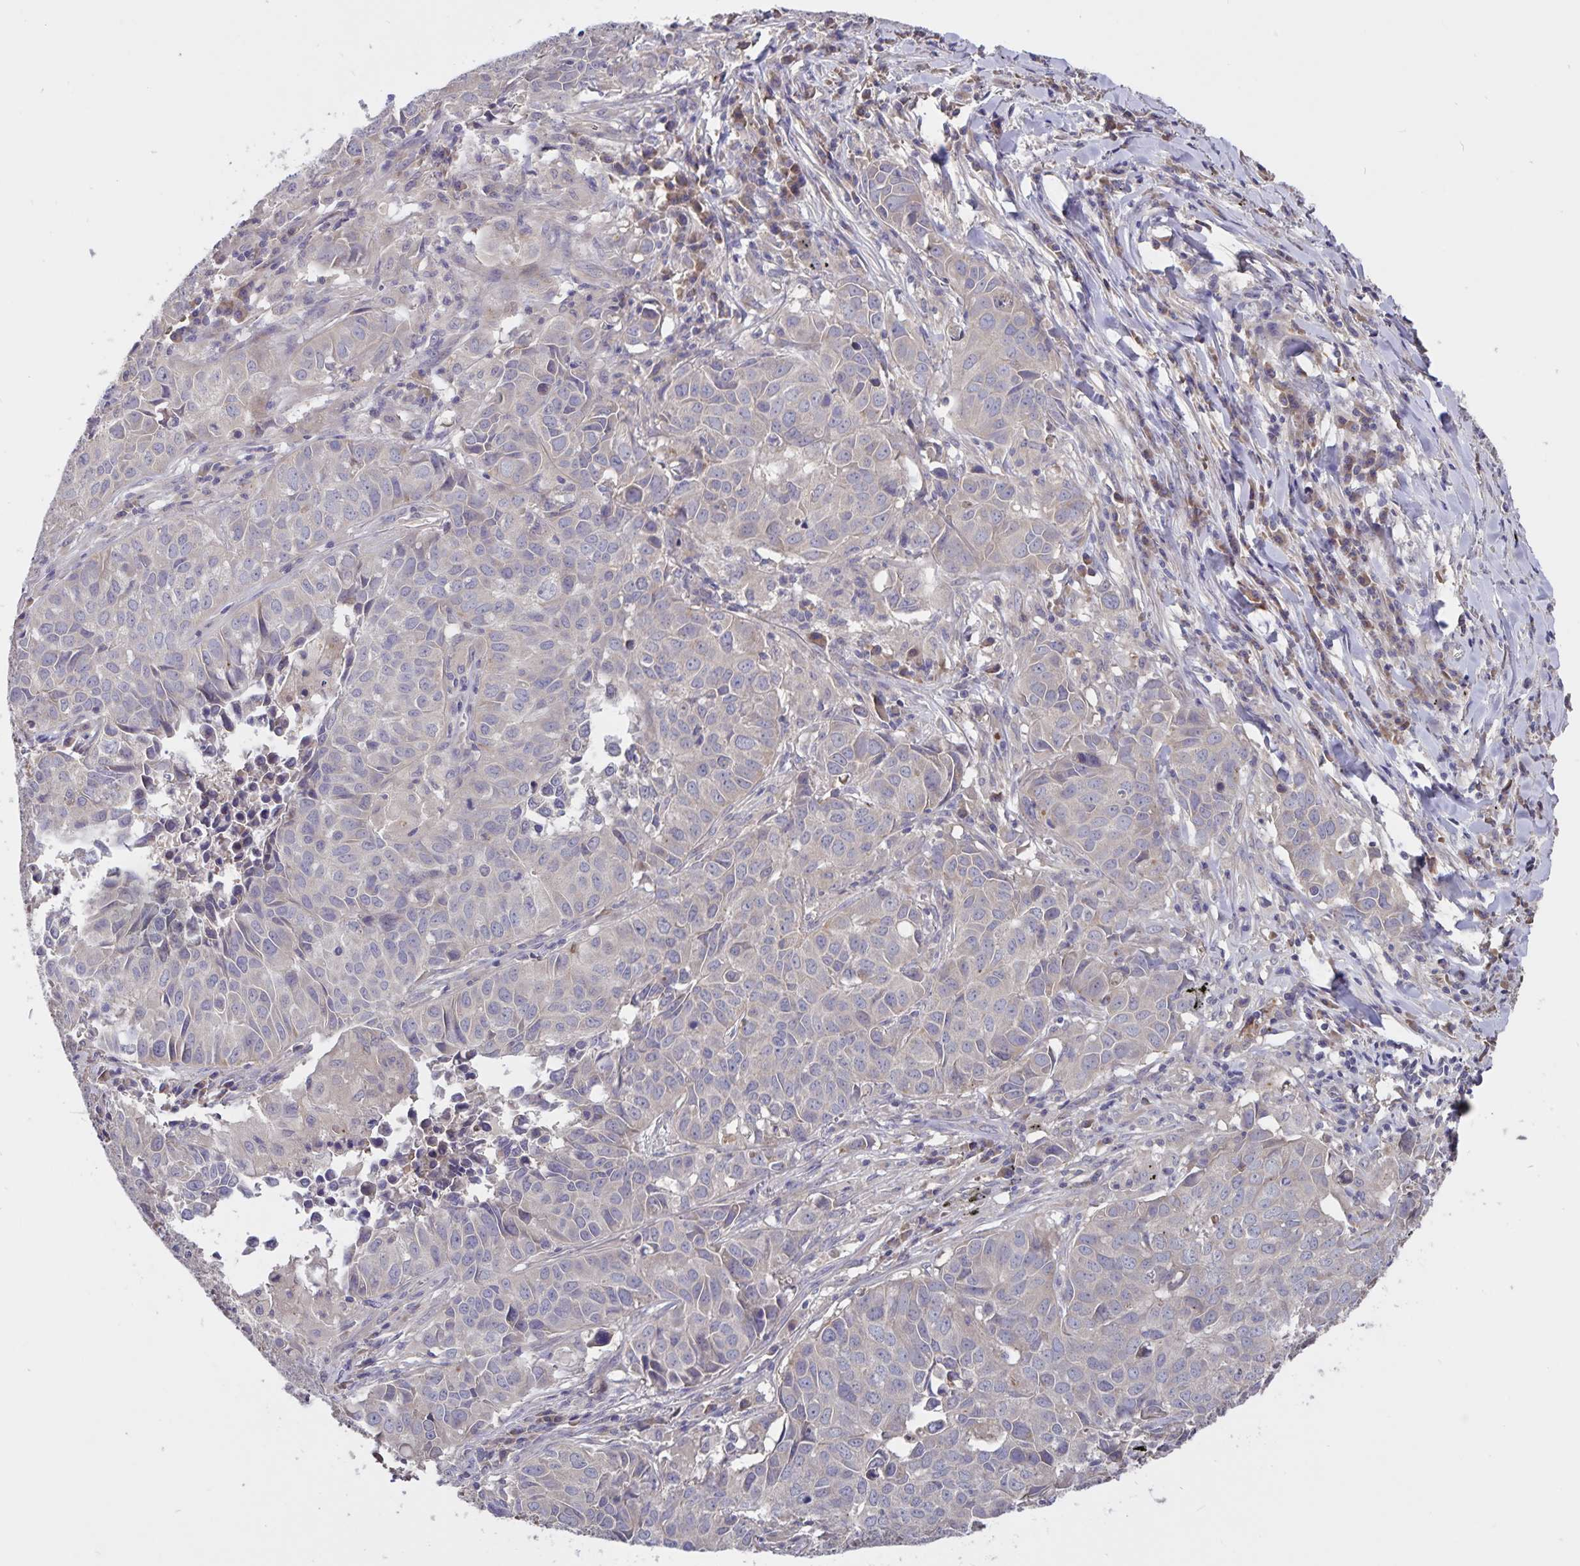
{"staining": {"intensity": "negative", "quantity": "none", "location": "none"}, "tissue": "lung cancer", "cell_type": "Tumor cells", "image_type": "cancer", "snomed": [{"axis": "morphology", "description": "Adenocarcinoma, NOS"}, {"axis": "topography", "description": "Lung"}], "caption": "Tumor cells are negative for protein expression in human adenocarcinoma (lung).", "gene": "FBXL16", "patient": {"sex": "female", "age": 50}}